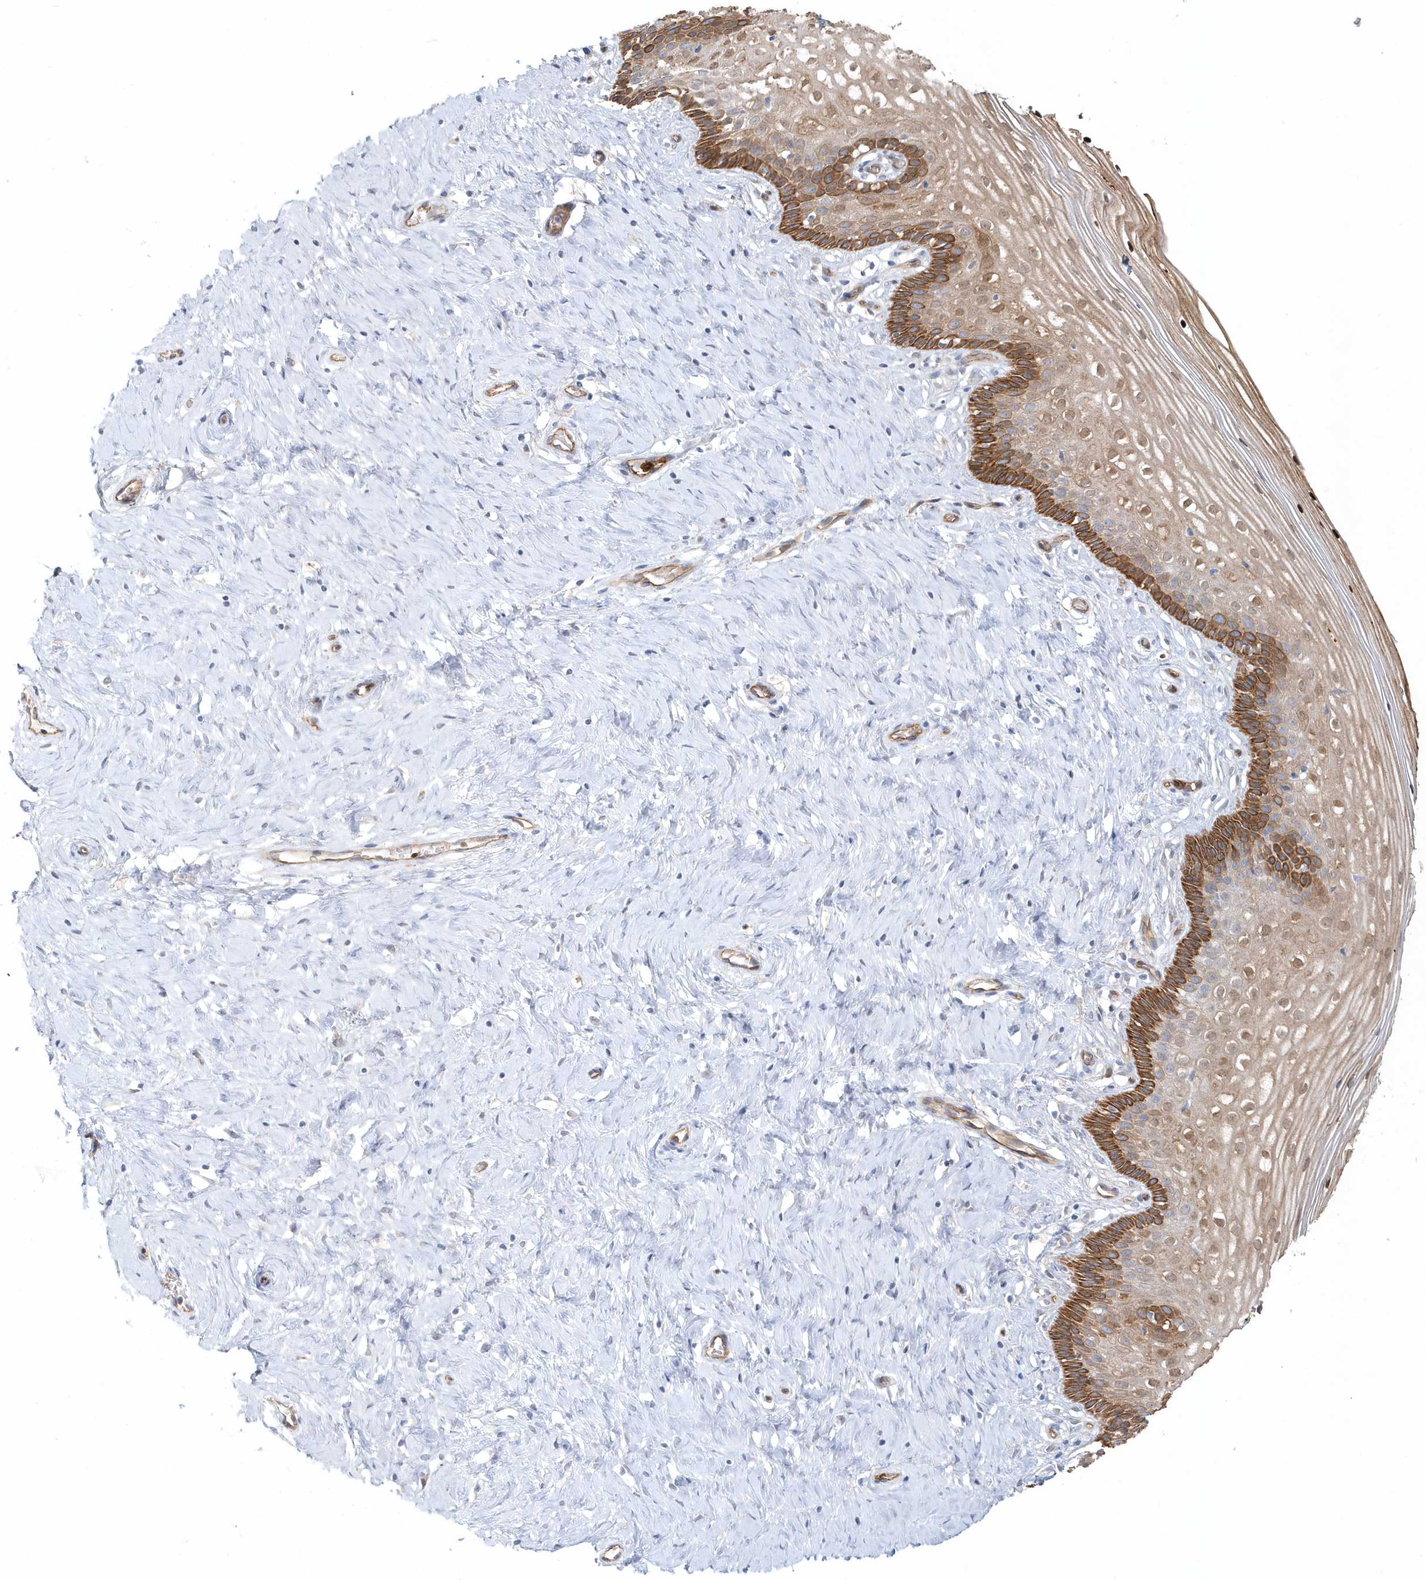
{"staining": {"intensity": "weak", "quantity": "25%-75%", "location": "cytoplasmic/membranous"}, "tissue": "cervix", "cell_type": "Glandular cells", "image_type": "normal", "snomed": [{"axis": "morphology", "description": "Normal tissue, NOS"}, {"axis": "topography", "description": "Cervix"}], "caption": "Weak cytoplasmic/membranous protein staining is appreciated in approximately 25%-75% of glandular cells in cervix.", "gene": "DNAH1", "patient": {"sex": "female", "age": 33}}